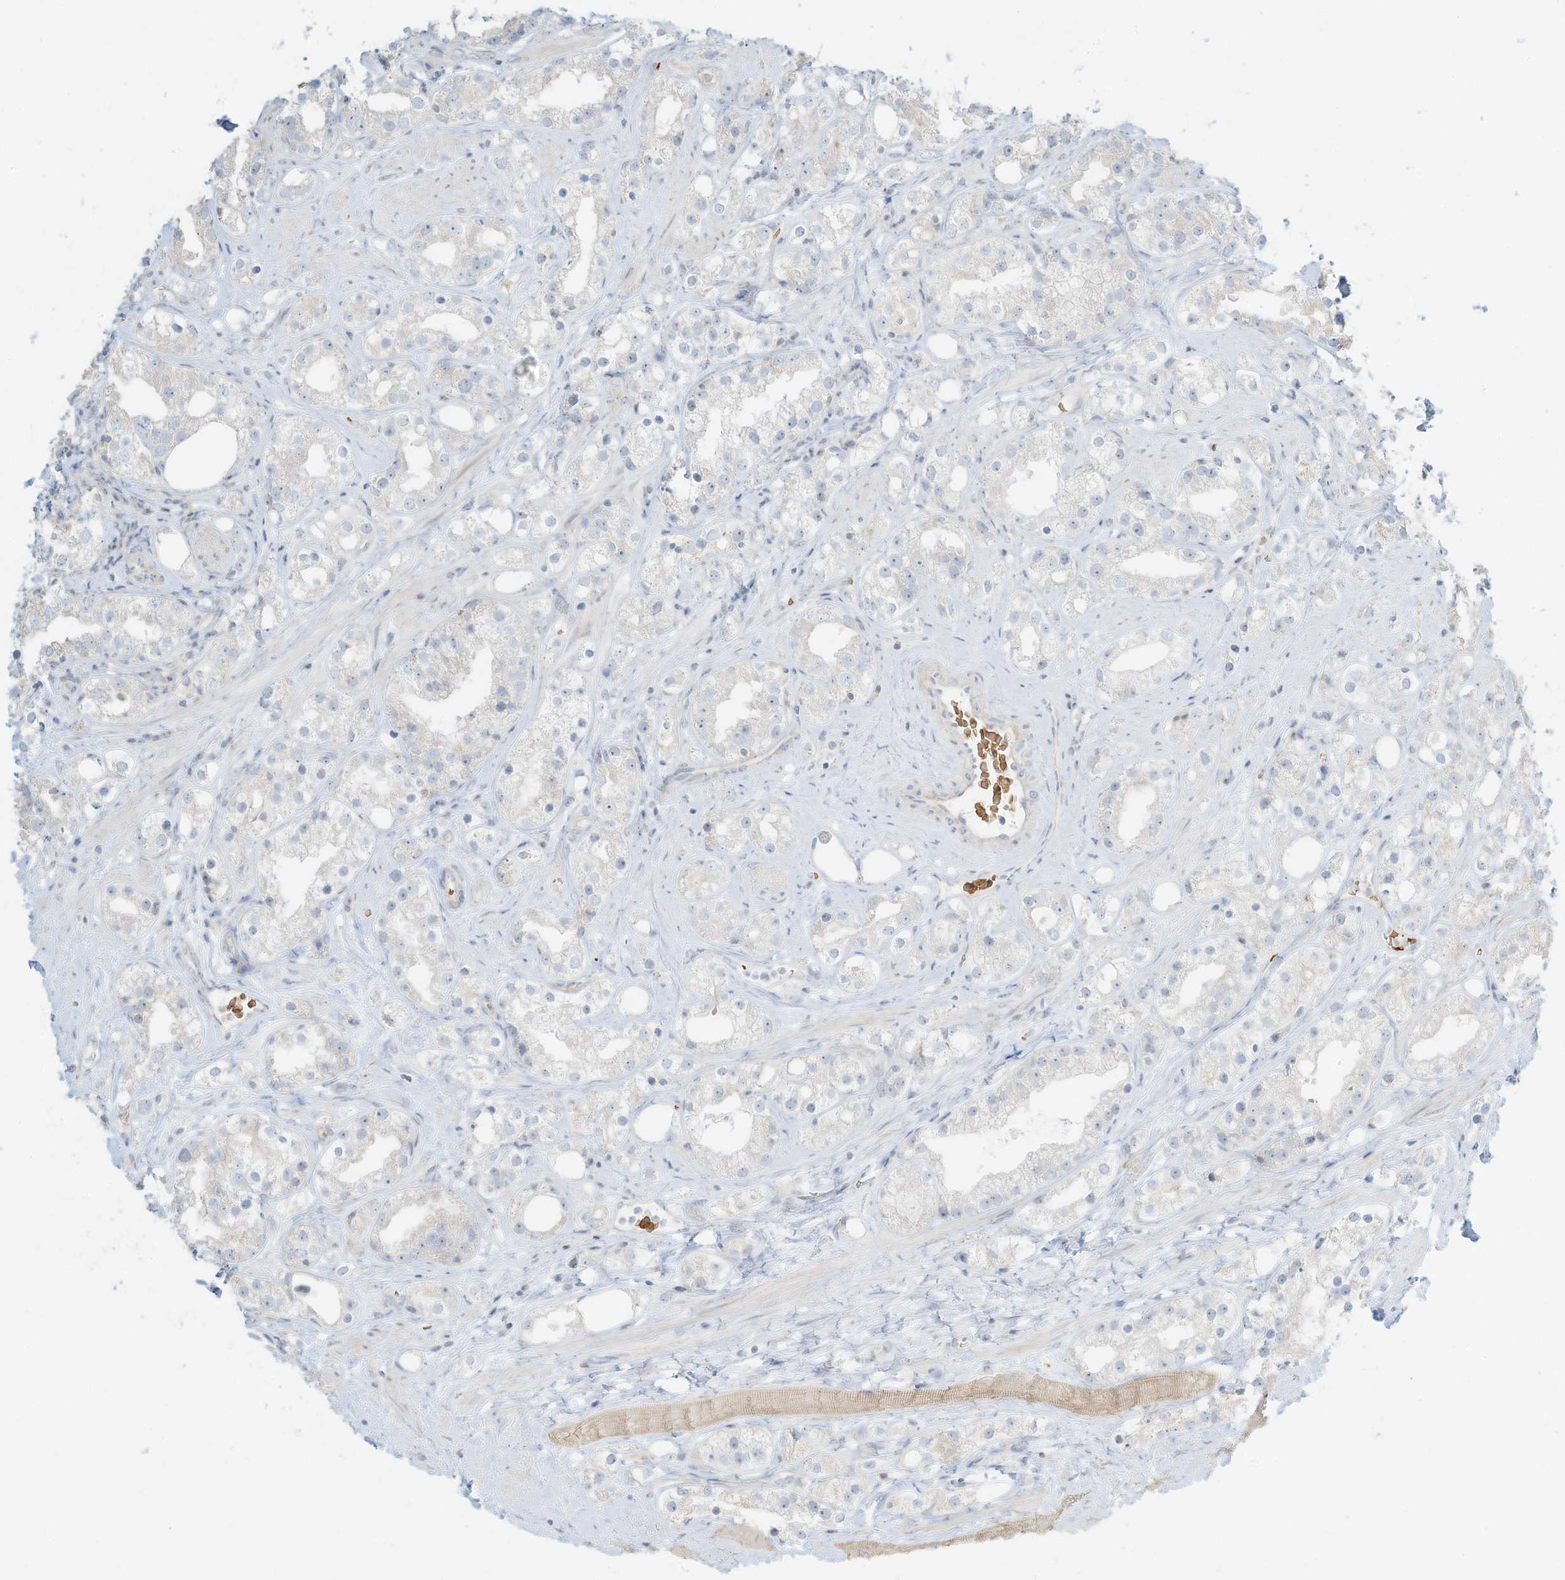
{"staining": {"intensity": "negative", "quantity": "none", "location": "none"}, "tissue": "prostate cancer", "cell_type": "Tumor cells", "image_type": "cancer", "snomed": [{"axis": "morphology", "description": "Adenocarcinoma, NOS"}, {"axis": "topography", "description": "Prostate"}], "caption": "Immunohistochemical staining of human adenocarcinoma (prostate) demonstrates no significant positivity in tumor cells.", "gene": "OFD1", "patient": {"sex": "male", "age": 79}}